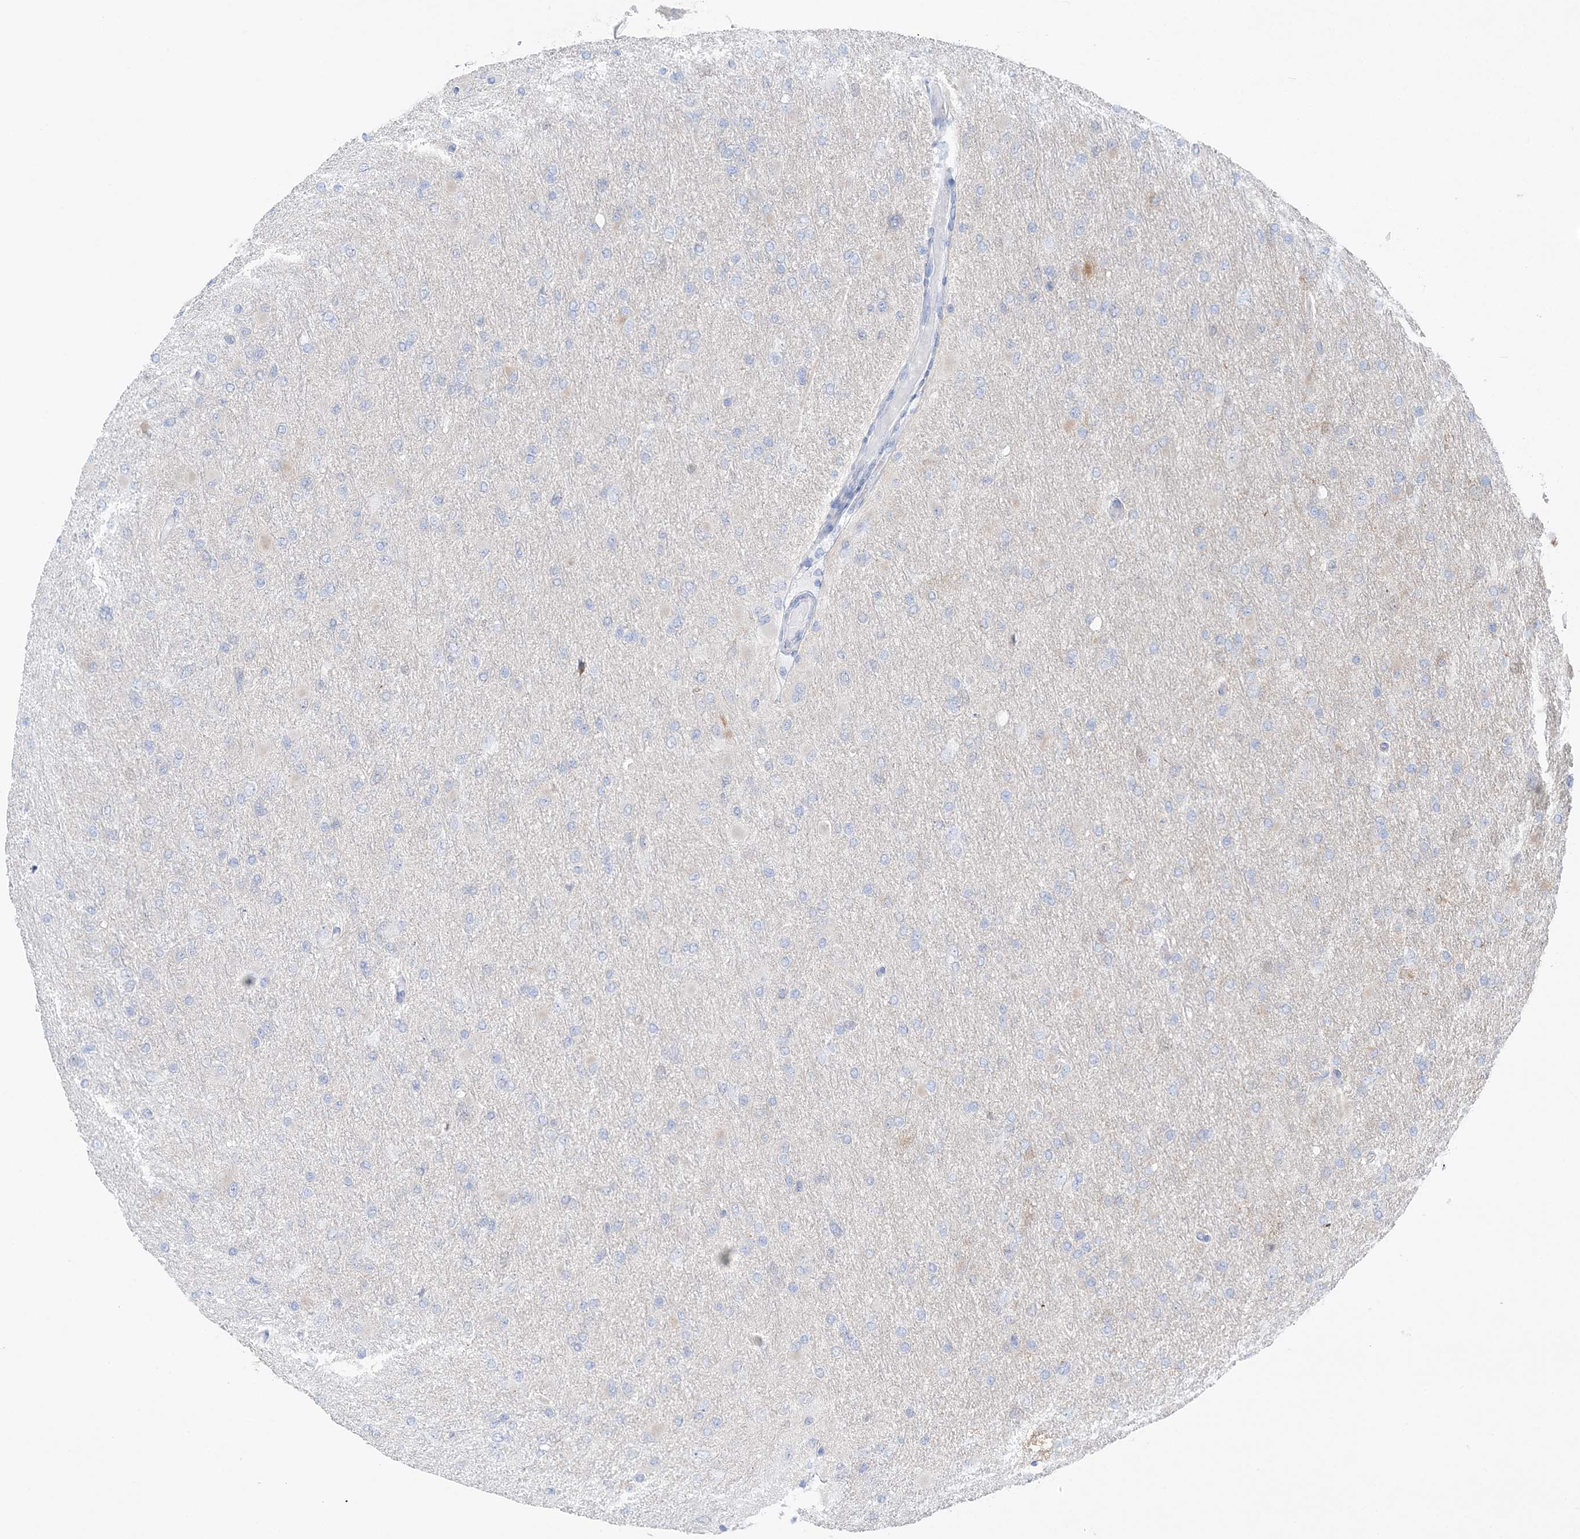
{"staining": {"intensity": "negative", "quantity": "none", "location": "none"}, "tissue": "glioma", "cell_type": "Tumor cells", "image_type": "cancer", "snomed": [{"axis": "morphology", "description": "Glioma, malignant, High grade"}, {"axis": "topography", "description": "Cerebral cortex"}], "caption": "High power microscopy micrograph of an immunohistochemistry histopathology image of malignant glioma (high-grade), revealing no significant positivity in tumor cells. Nuclei are stained in blue.", "gene": "HMGCS1", "patient": {"sex": "female", "age": 36}}